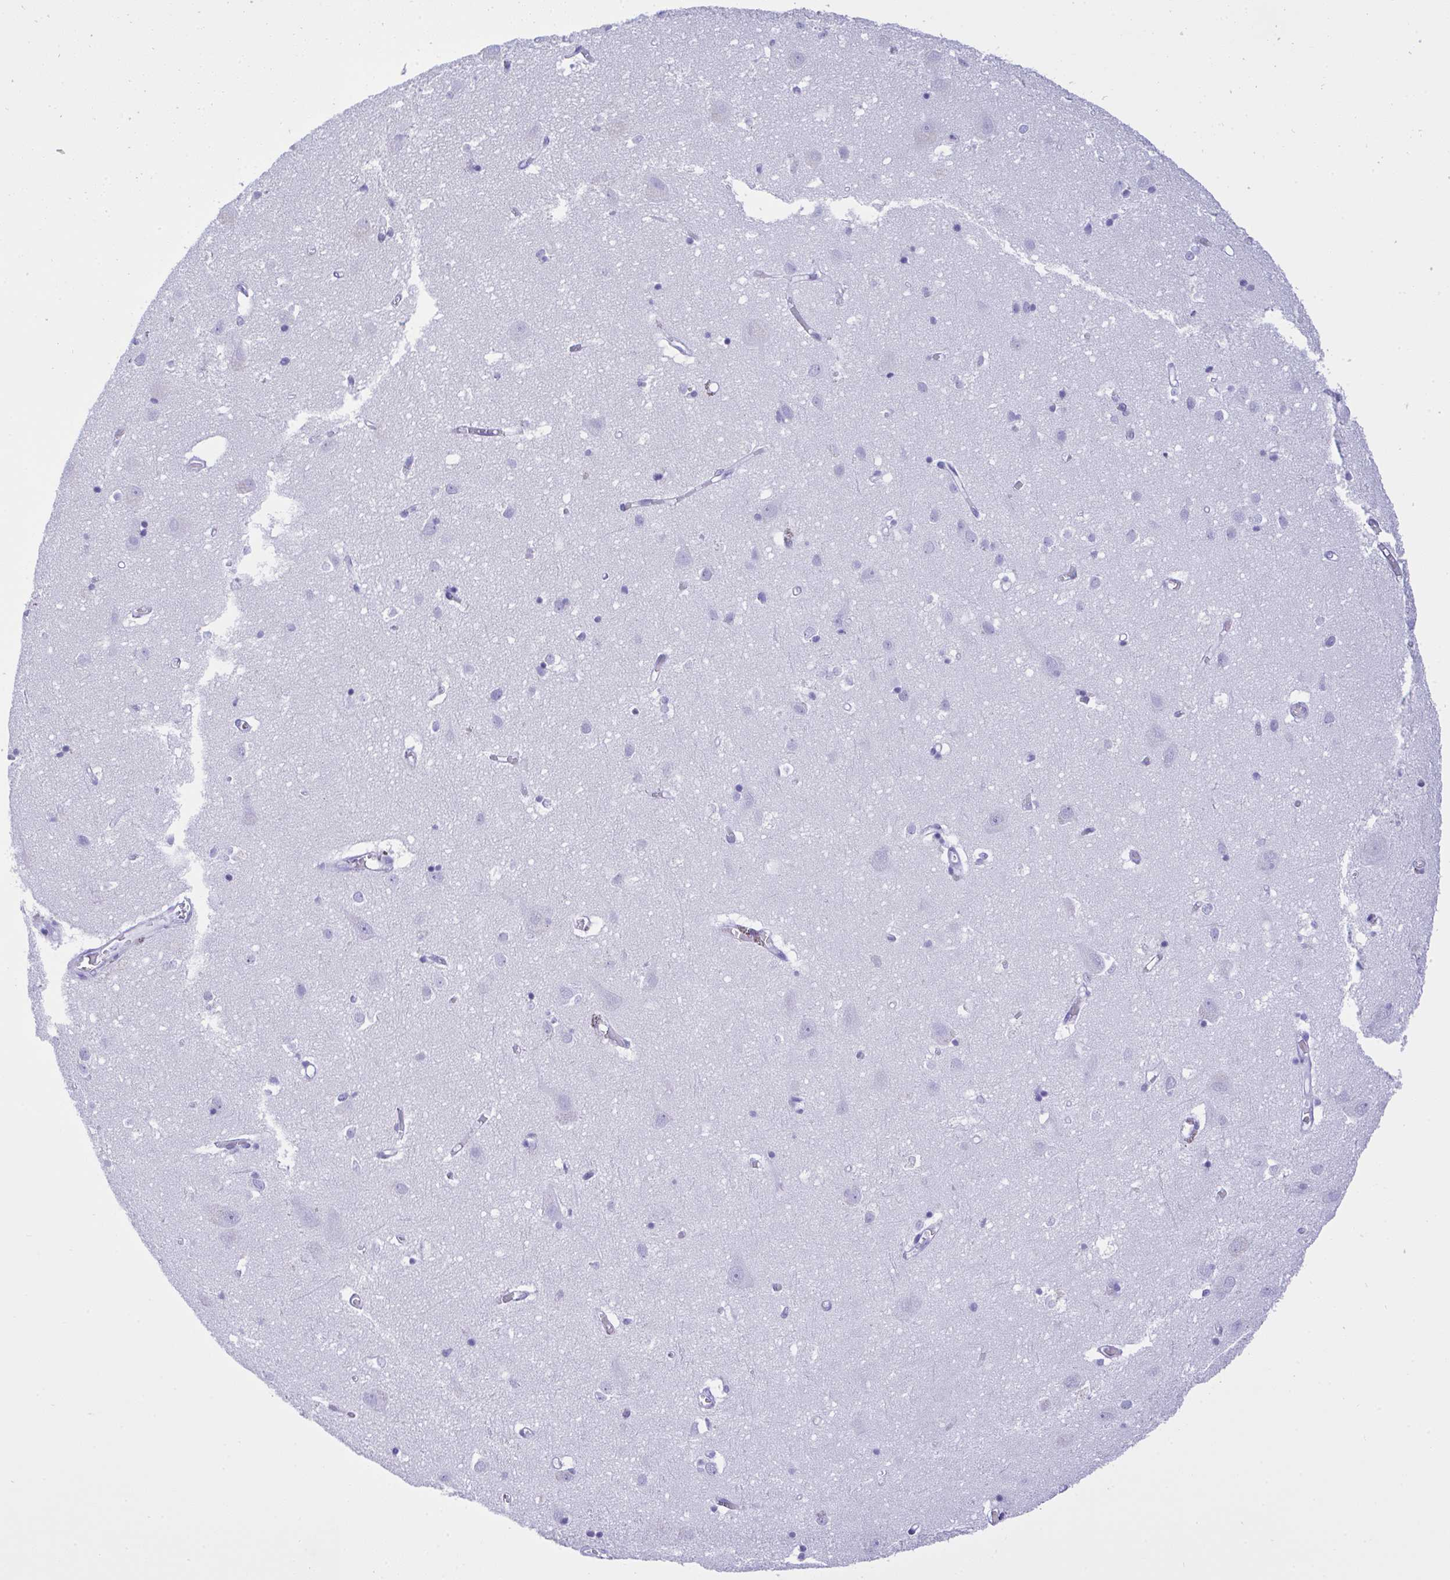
{"staining": {"intensity": "negative", "quantity": "none", "location": "none"}, "tissue": "cerebral cortex", "cell_type": "Endothelial cells", "image_type": "normal", "snomed": [{"axis": "morphology", "description": "Normal tissue, NOS"}, {"axis": "topography", "description": "Cerebral cortex"}], "caption": "This is an immunohistochemistry micrograph of normal human cerebral cortex. There is no expression in endothelial cells.", "gene": "AKR1D1", "patient": {"sex": "male", "age": 70}}